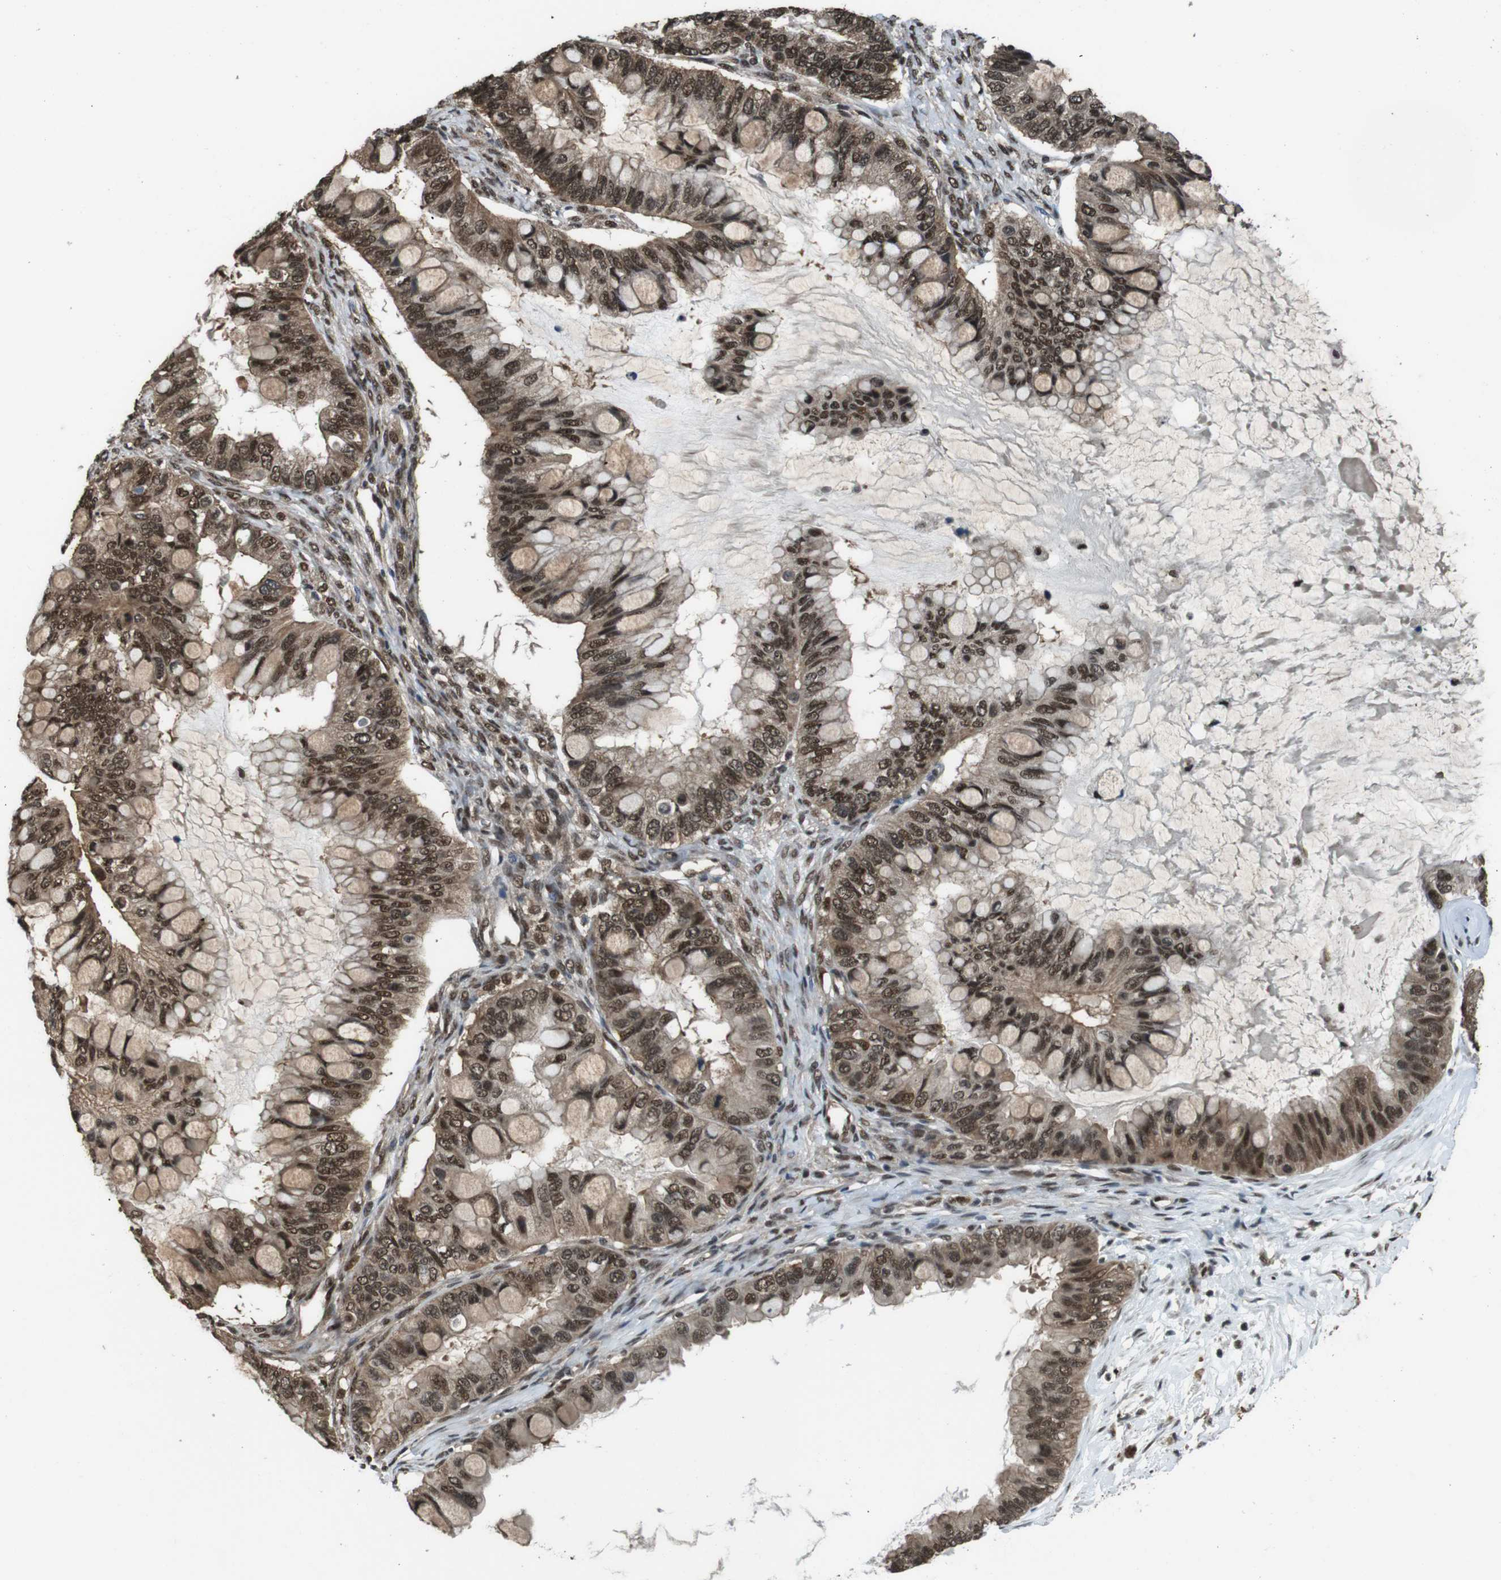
{"staining": {"intensity": "moderate", "quantity": ">75%", "location": "cytoplasmic/membranous,nuclear"}, "tissue": "ovarian cancer", "cell_type": "Tumor cells", "image_type": "cancer", "snomed": [{"axis": "morphology", "description": "Cystadenocarcinoma, mucinous, NOS"}, {"axis": "topography", "description": "Ovary"}], "caption": "Brown immunohistochemical staining in human mucinous cystadenocarcinoma (ovarian) displays moderate cytoplasmic/membranous and nuclear staining in approximately >75% of tumor cells.", "gene": "NR4A2", "patient": {"sex": "female", "age": 80}}